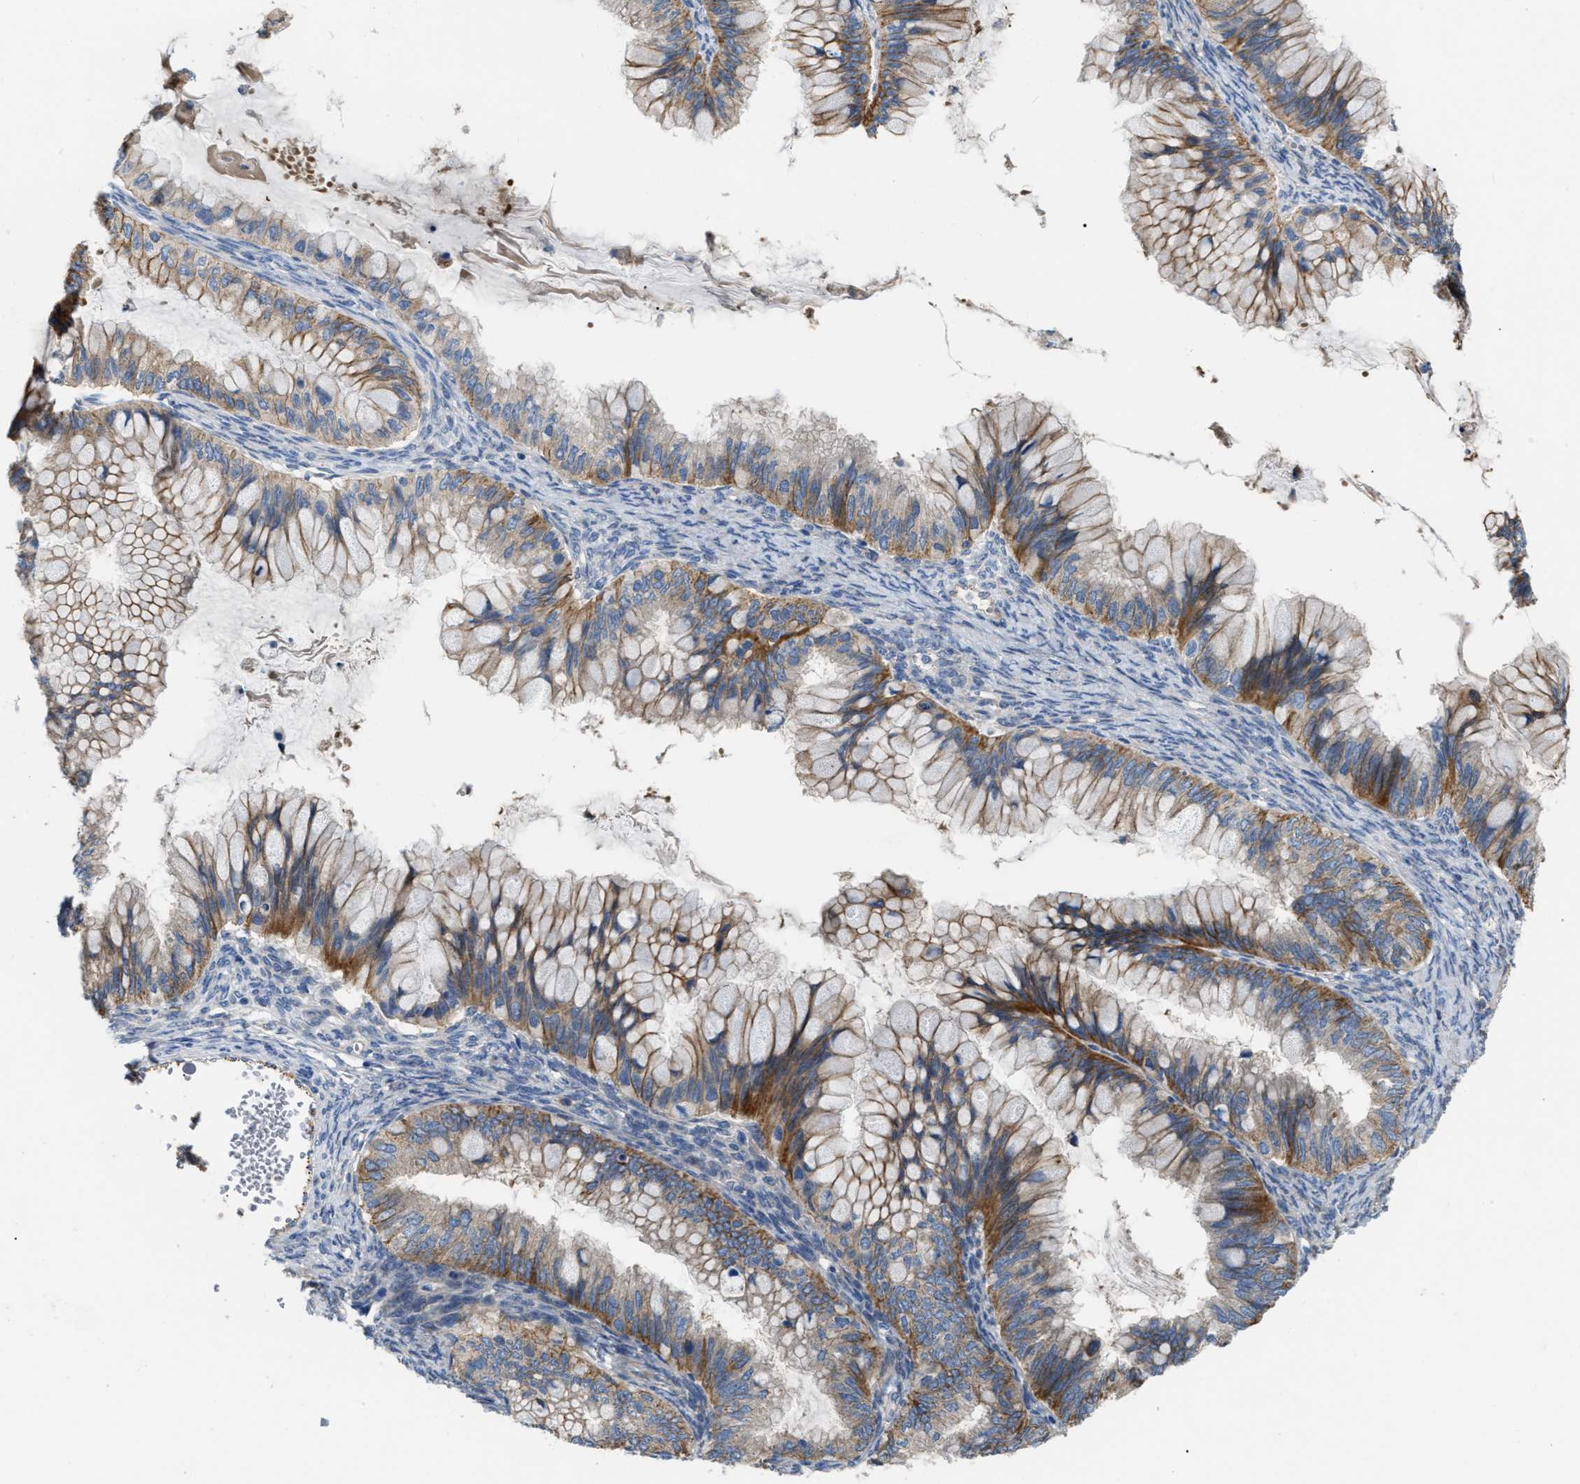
{"staining": {"intensity": "moderate", "quantity": ">75%", "location": "cytoplasmic/membranous"}, "tissue": "ovarian cancer", "cell_type": "Tumor cells", "image_type": "cancer", "snomed": [{"axis": "morphology", "description": "Cystadenocarcinoma, mucinous, NOS"}, {"axis": "topography", "description": "Ovary"}], "caption": "This is an image of immunohistochemistry (IHC) staining of ovarian cancer, which shows moderate staining in the cytoplasmic/membranous of tumor cells.", "gene": "DHX58", "patient": {"sex": "female", "age": 80}}